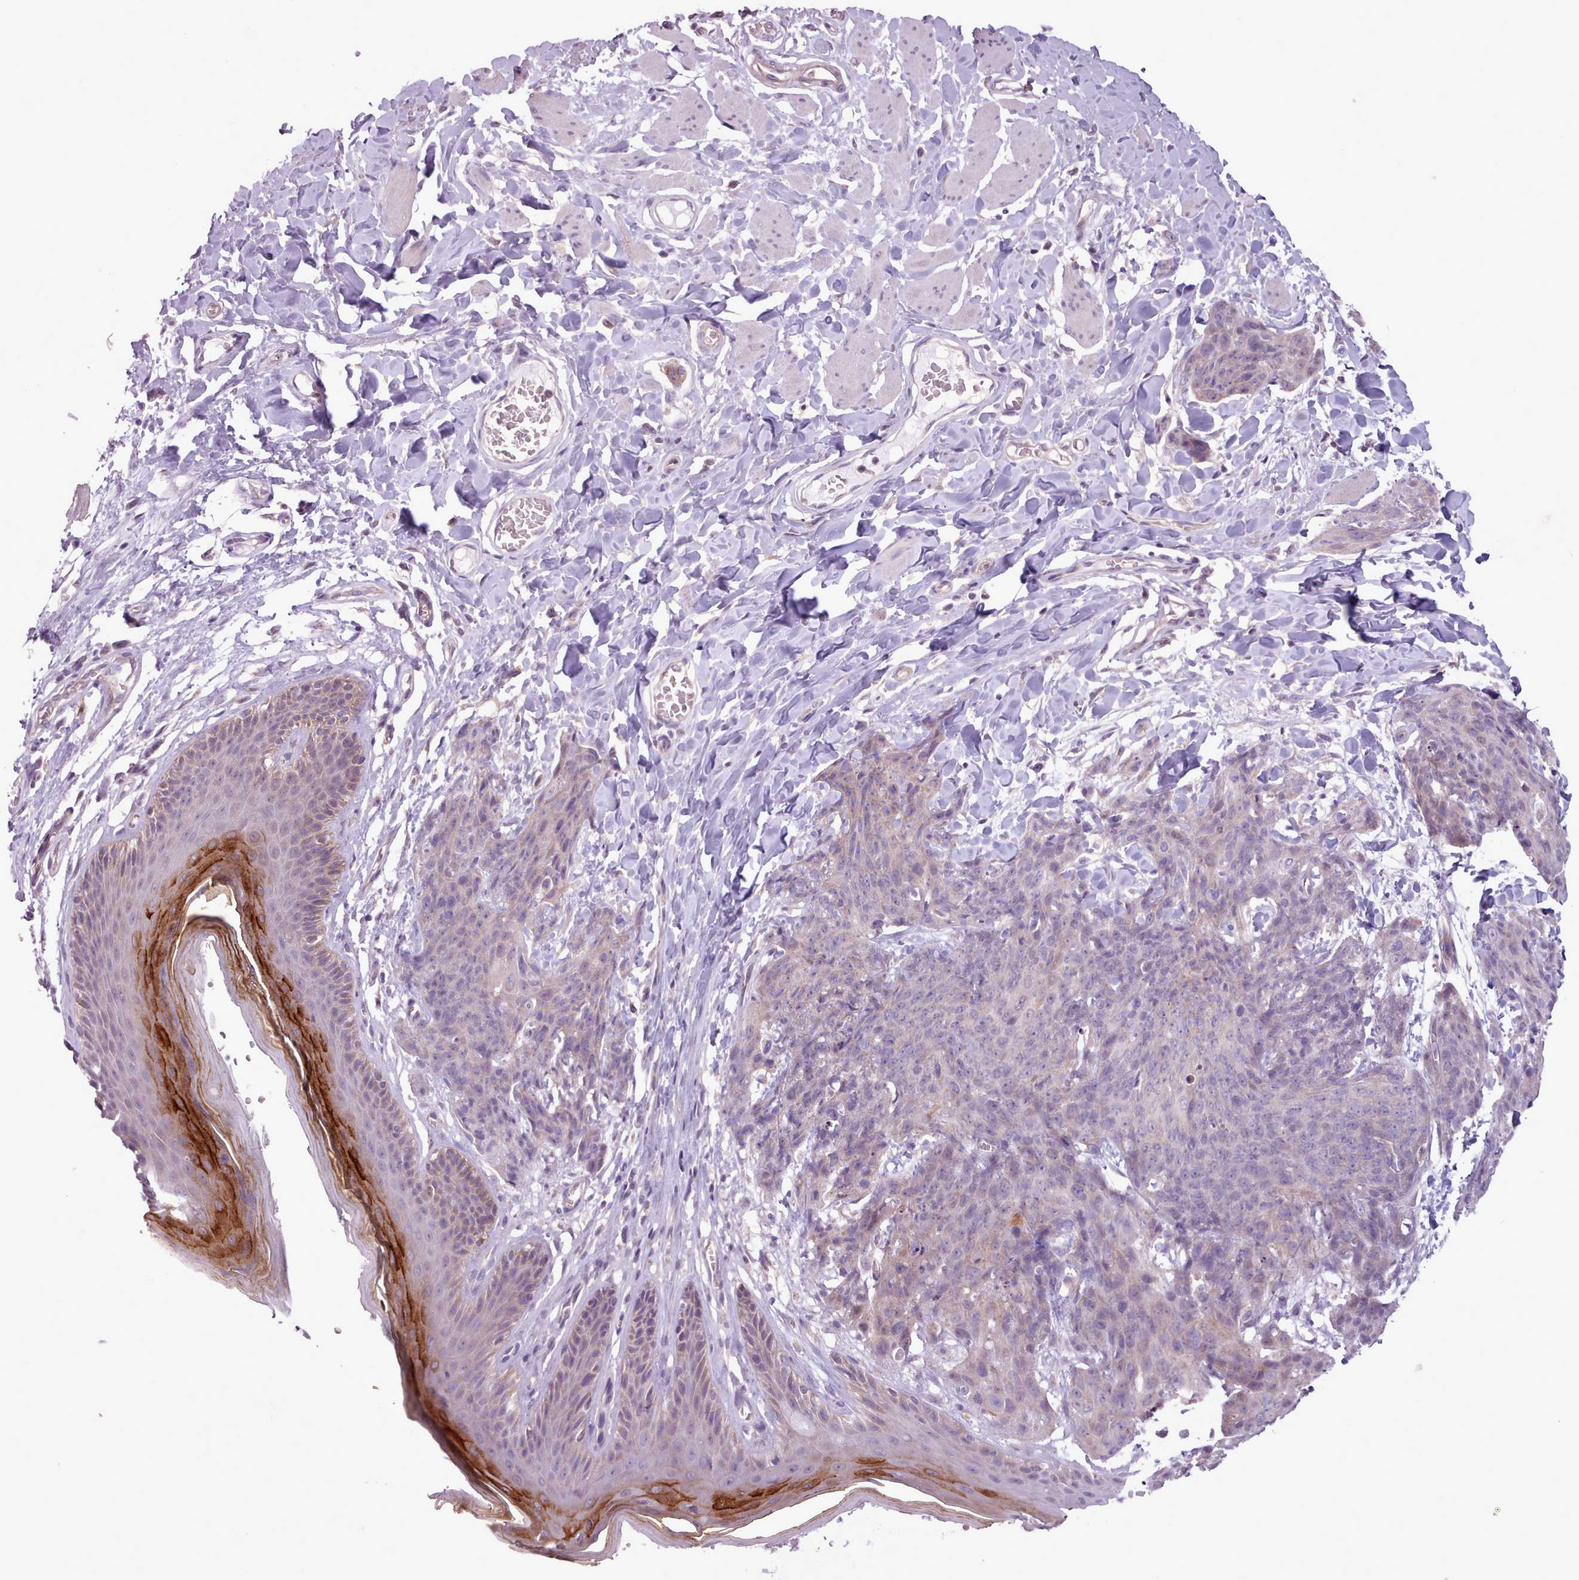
{"staining": {"intensity": "weak", "quantity": "<25%", "location": "cytoplasmic/membranous"}, "tissue": "skin cancer", "cell_type": "Tumor cells", "image_type": "cancer", "snomed": [{"axis": "morphology", "description": "Squamous cell carcinoma, NOS"}, {"axis": "topography", "description": "Skin"}, {"axis": "topography", "description": "Vulva"}], "caption": "DAB (3,3'-diaminobenzidine) immunohistochemical staining of human squamous cell carcinoma (skin) demonstrates no significant staining in tumor cells.", "gene": "SLURP1", "patient": {"sex": "female", "age": 85}}